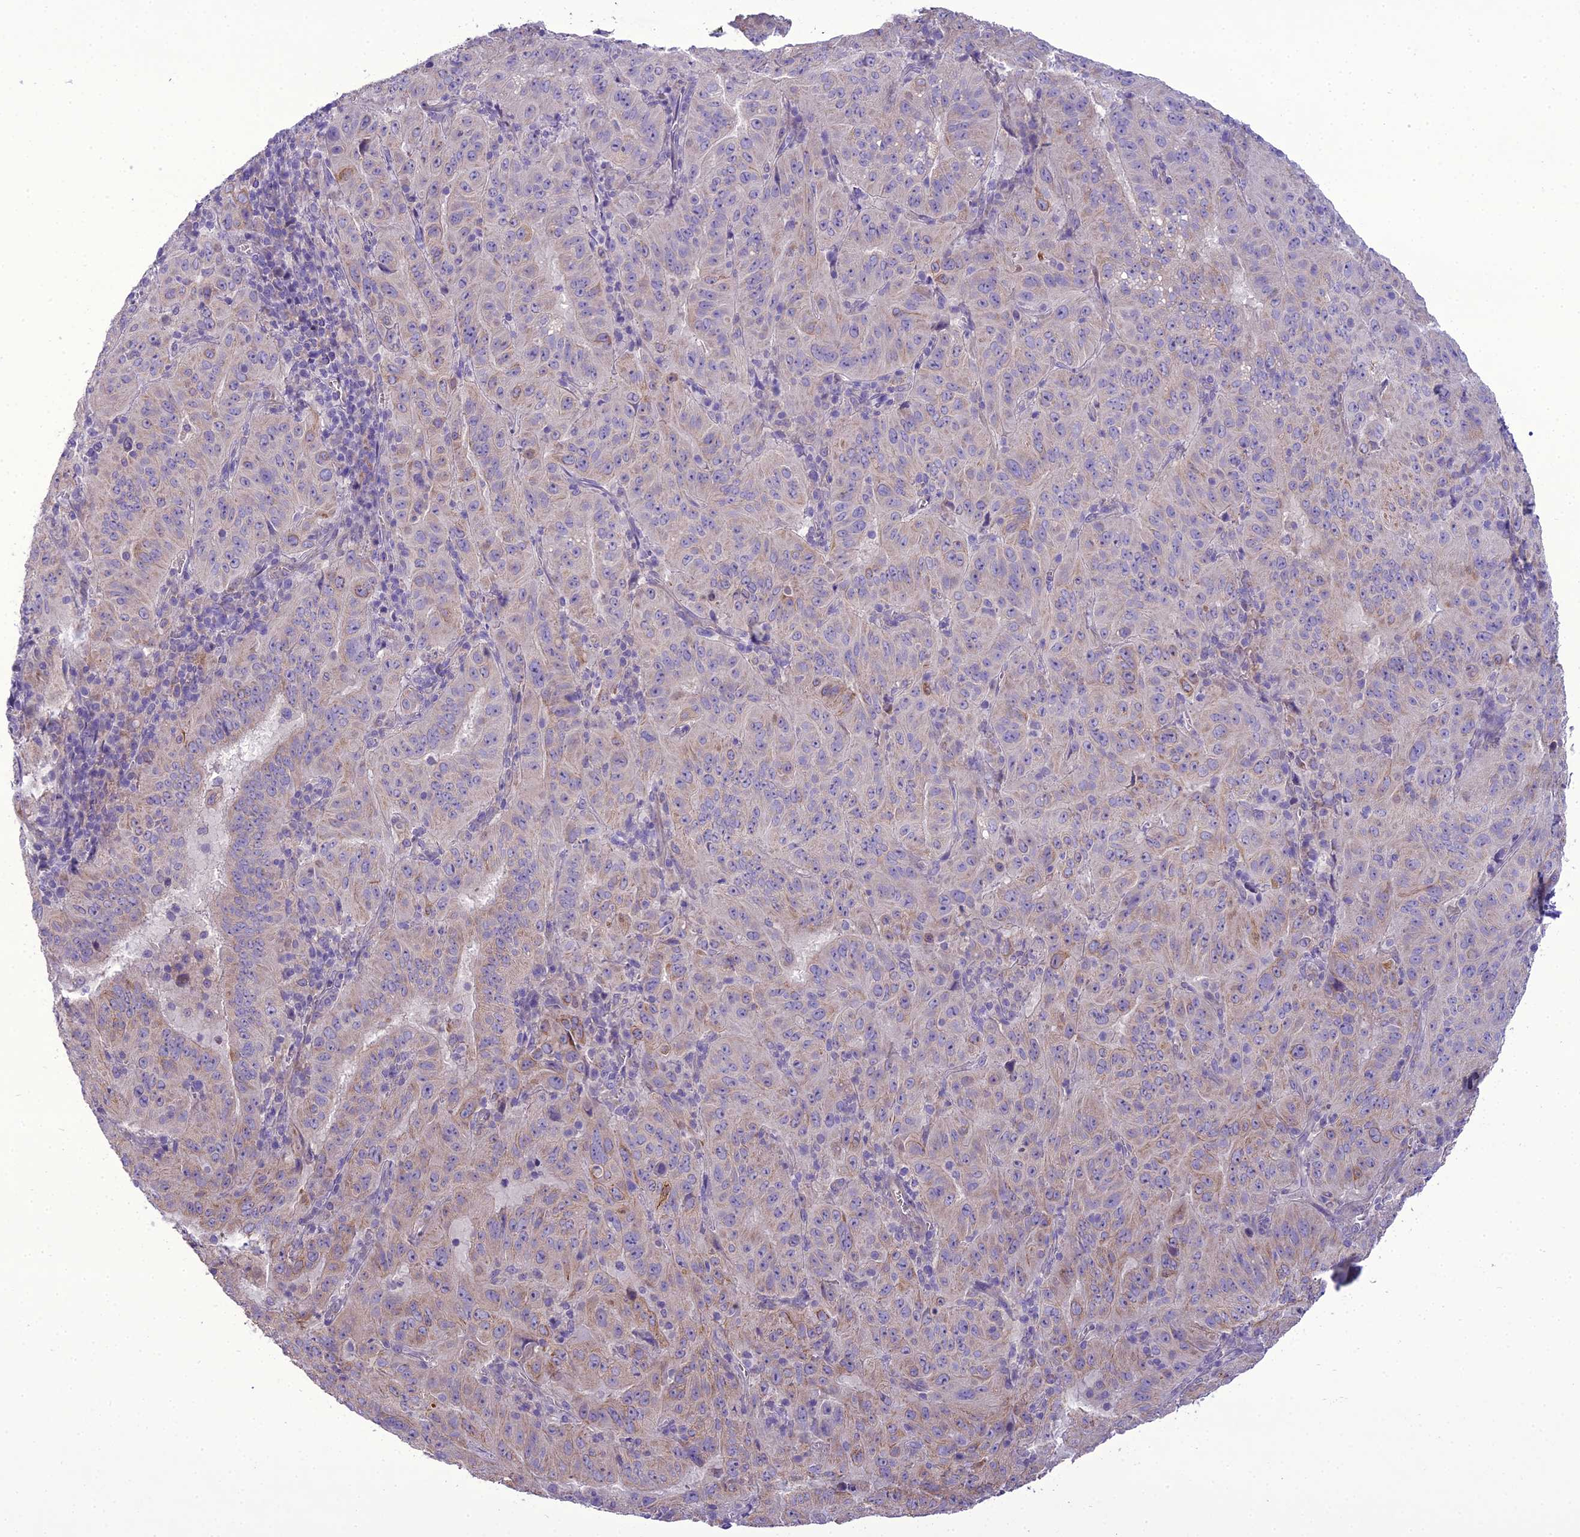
{"staining": {"intensity": "weak", "quantity": "<25%", "location": "cytoplasmic/membranous"}, "tissue": "pancreatic cancer", "cell_type": "Tumor cells", "image_type": "cancer", "snomed": [{"axis": "morphology", "description": "Adenocarcinoma, NOS"}, {"axis": "topography", "description": "Pancreas"}], "caption": "An immunohistochemistry (IHC) image of pancreatic adenocarcinoma is shown. There is no staining in tumor cells of pancreatic adenocarcinoma.", "gene": "SCRT1", "patient": {"sex": "male", "age": 63}}